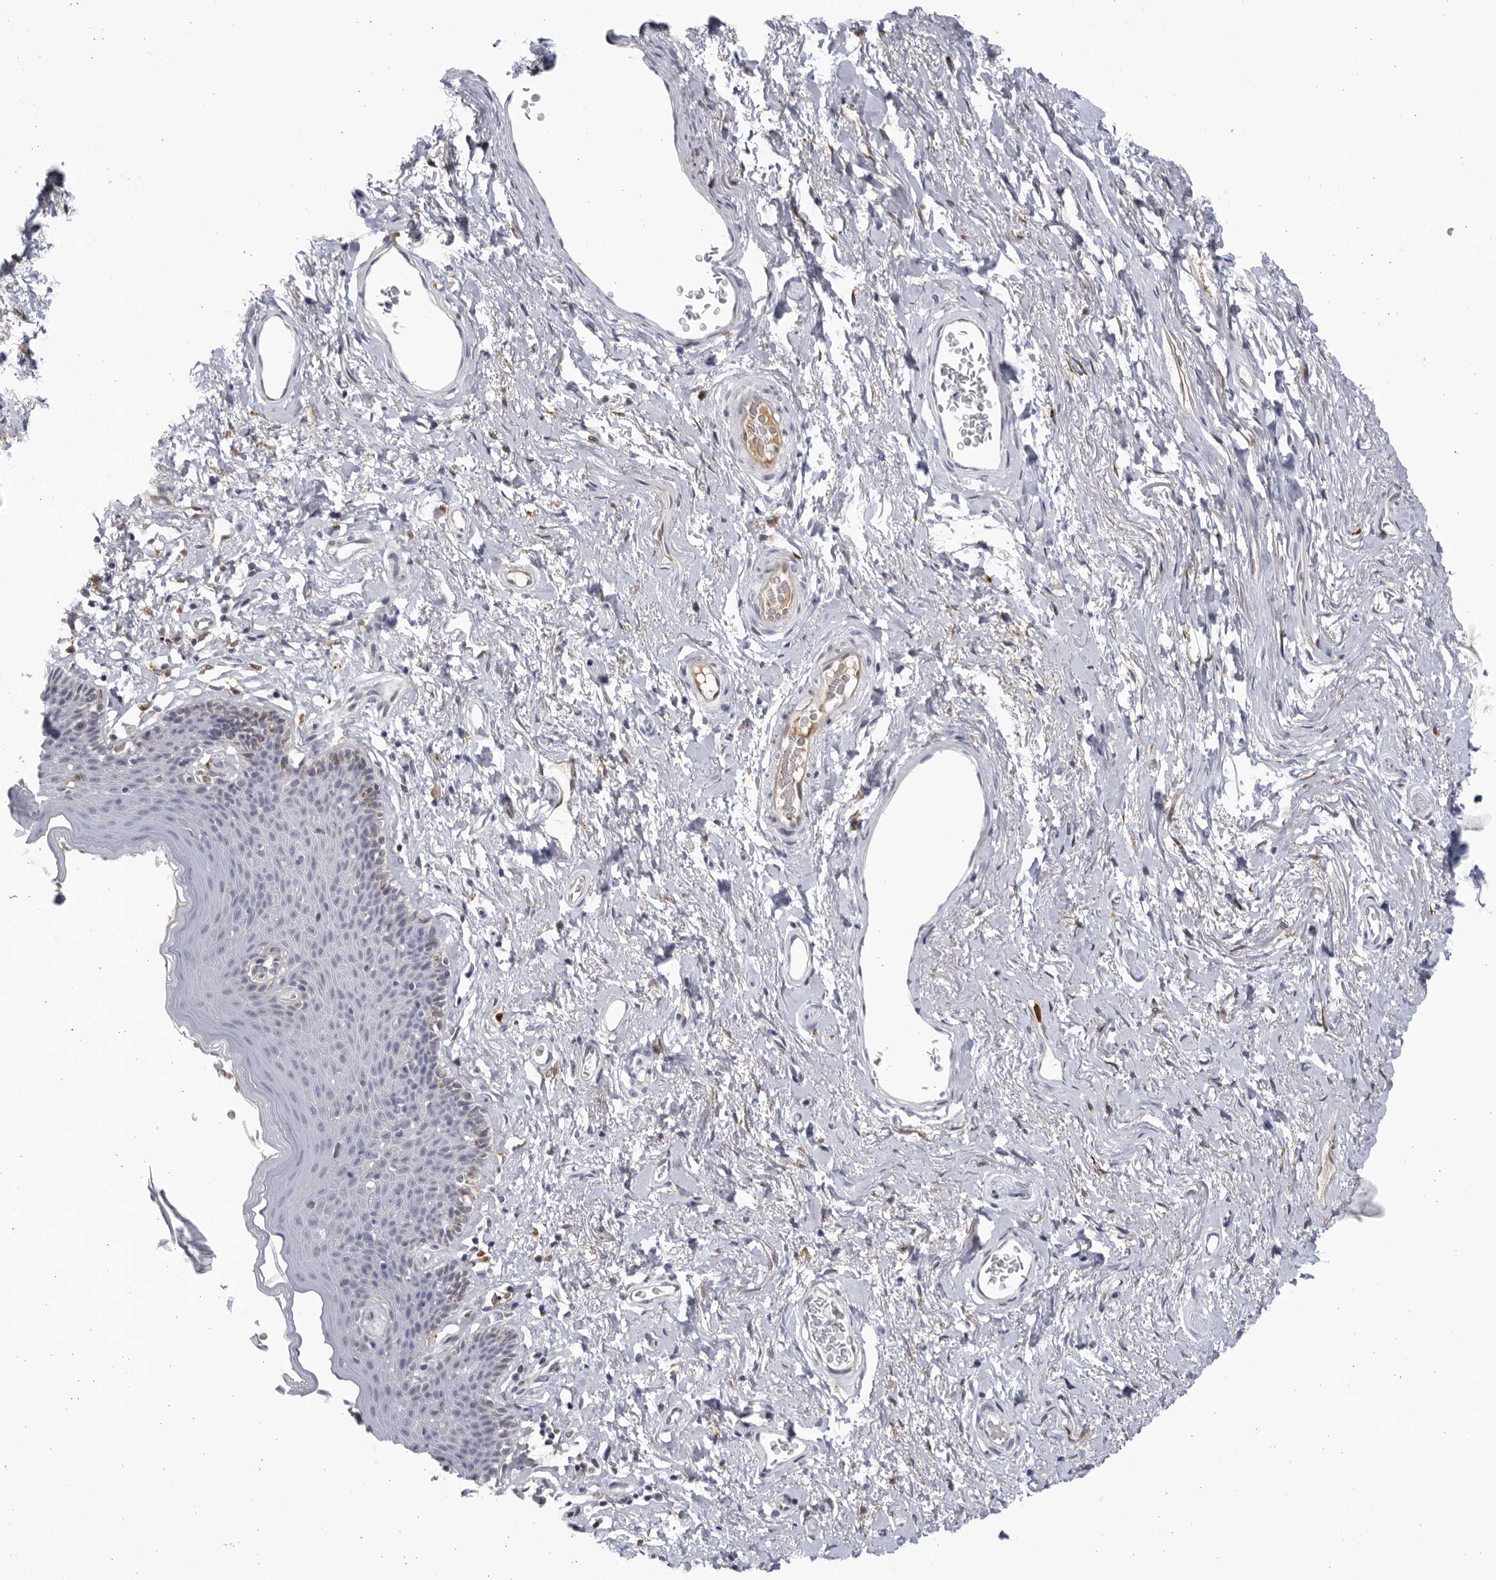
{"staining": {"intensity": "weak", "quantity": "<25%", "location": "cytoplasmic/membranous"}, "tissue": "skin", "cell_type": "Epidermal cells", "image_type": "normal", "snomed": [{"axis": "morphology", "description": "Normal tissue, NOS"}, {"axis": "topography", "description": "Vulva"}], "caption": "This is a micrograph of IHC staining of unremarkable skin, which shows no expression in epidermal cells. The staining was performed using DAB to visualize the protein expression in brown, while the nuclei were stained in blue with hematoxylin (Magnification: 20x).", "gene": "BMP2K", "patient": {"sex": "female", "age": 66}}